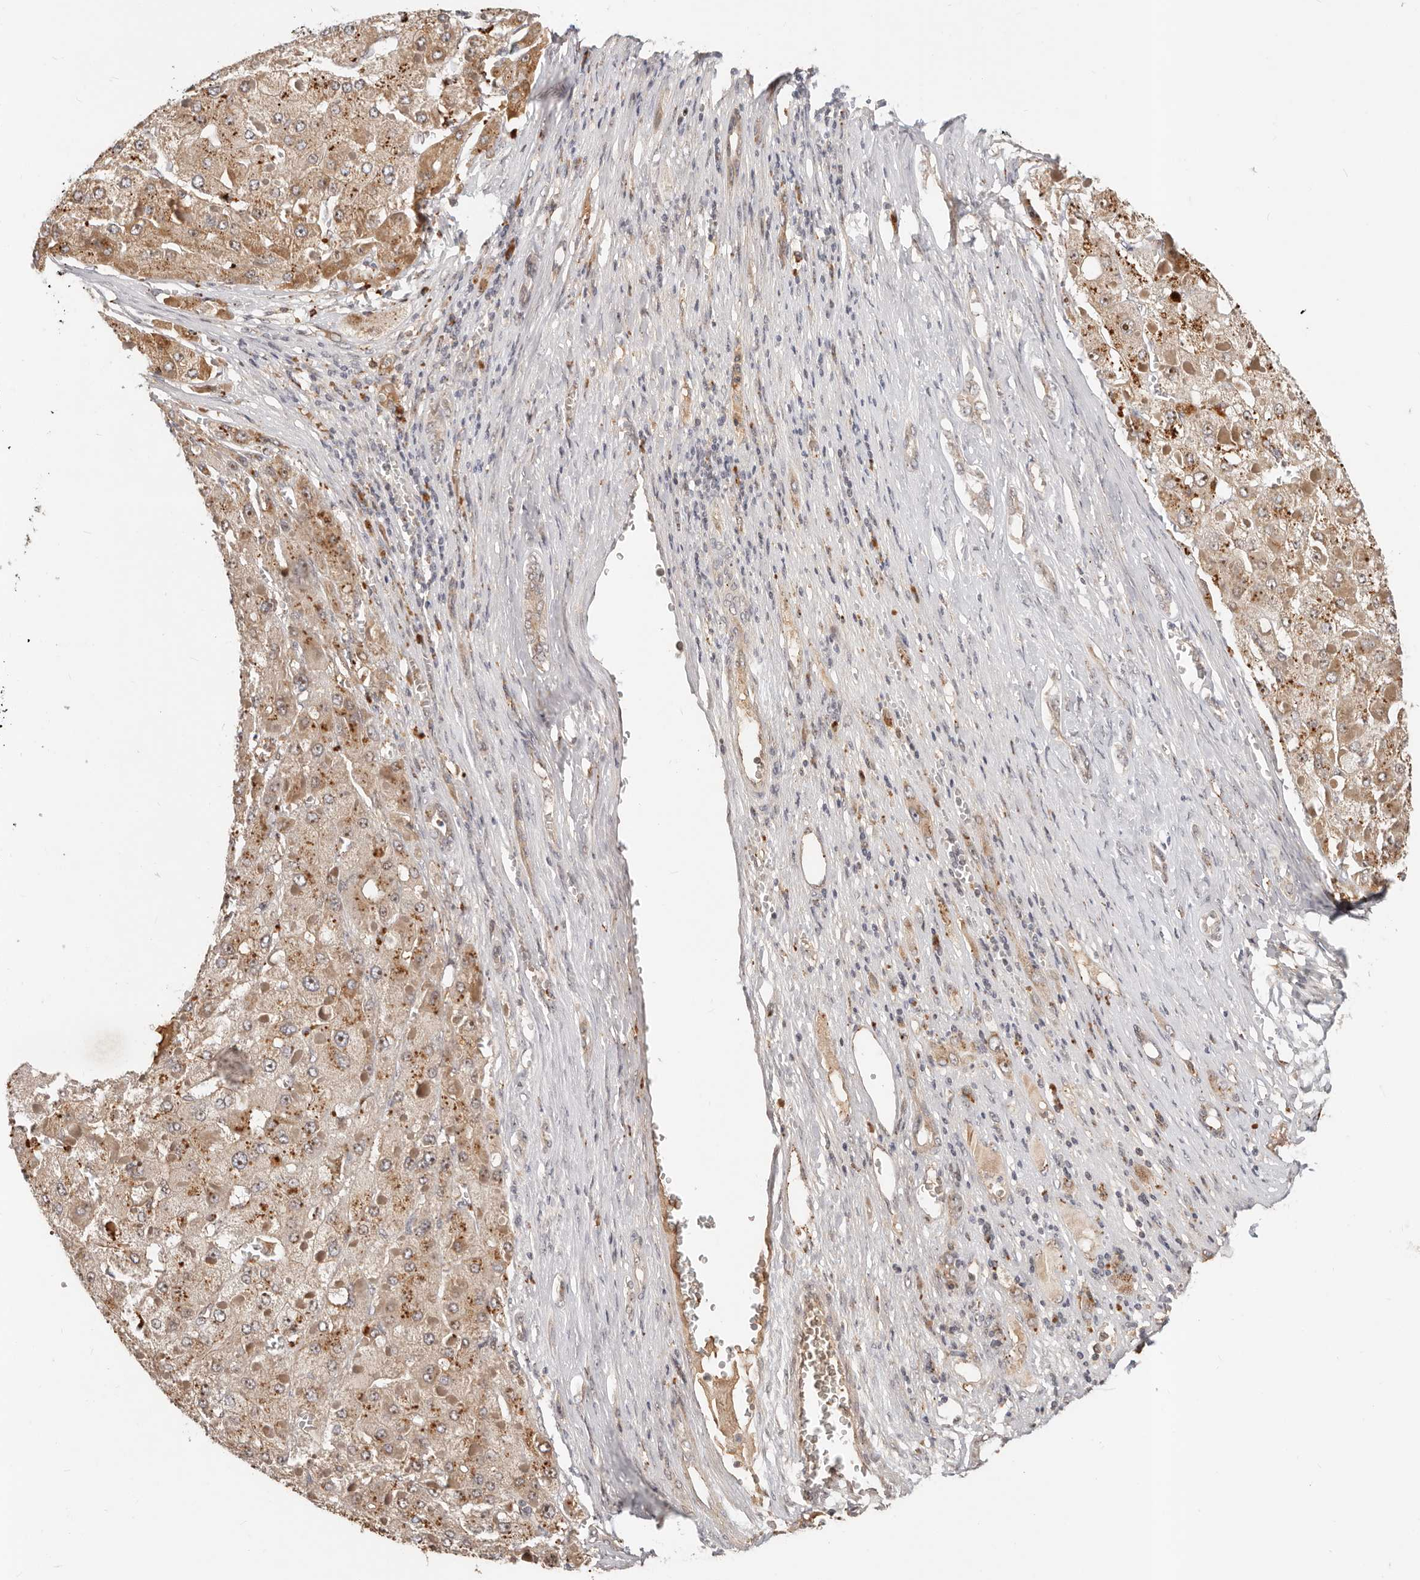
{"staining": {"intensity": "moderate", "quantity": ">75%", "location": "cytoplasmic/membranous"}, "tissue": "liver cancer", "cell_type": "Tumor cells", "image_type": "cancer", "snomed": [{"axis": "morphology", "description": "Carcinoma, Hepatocellular, NOS"}, {"axis": "topography", "description": "Liver"}], "caption": "Liver hepatocellular carcinoma stained with immunohistochemistry (IHC) displays moderate cytoplasmic/membranous expression in about >75% of tumor cells. (DAB (3,3'-diaminobenzidine) IHC, brown staining for protein, blue staining for nuclei).", "gene": "ZRANB1", "patient": {"sex": "female", "age": 73}}